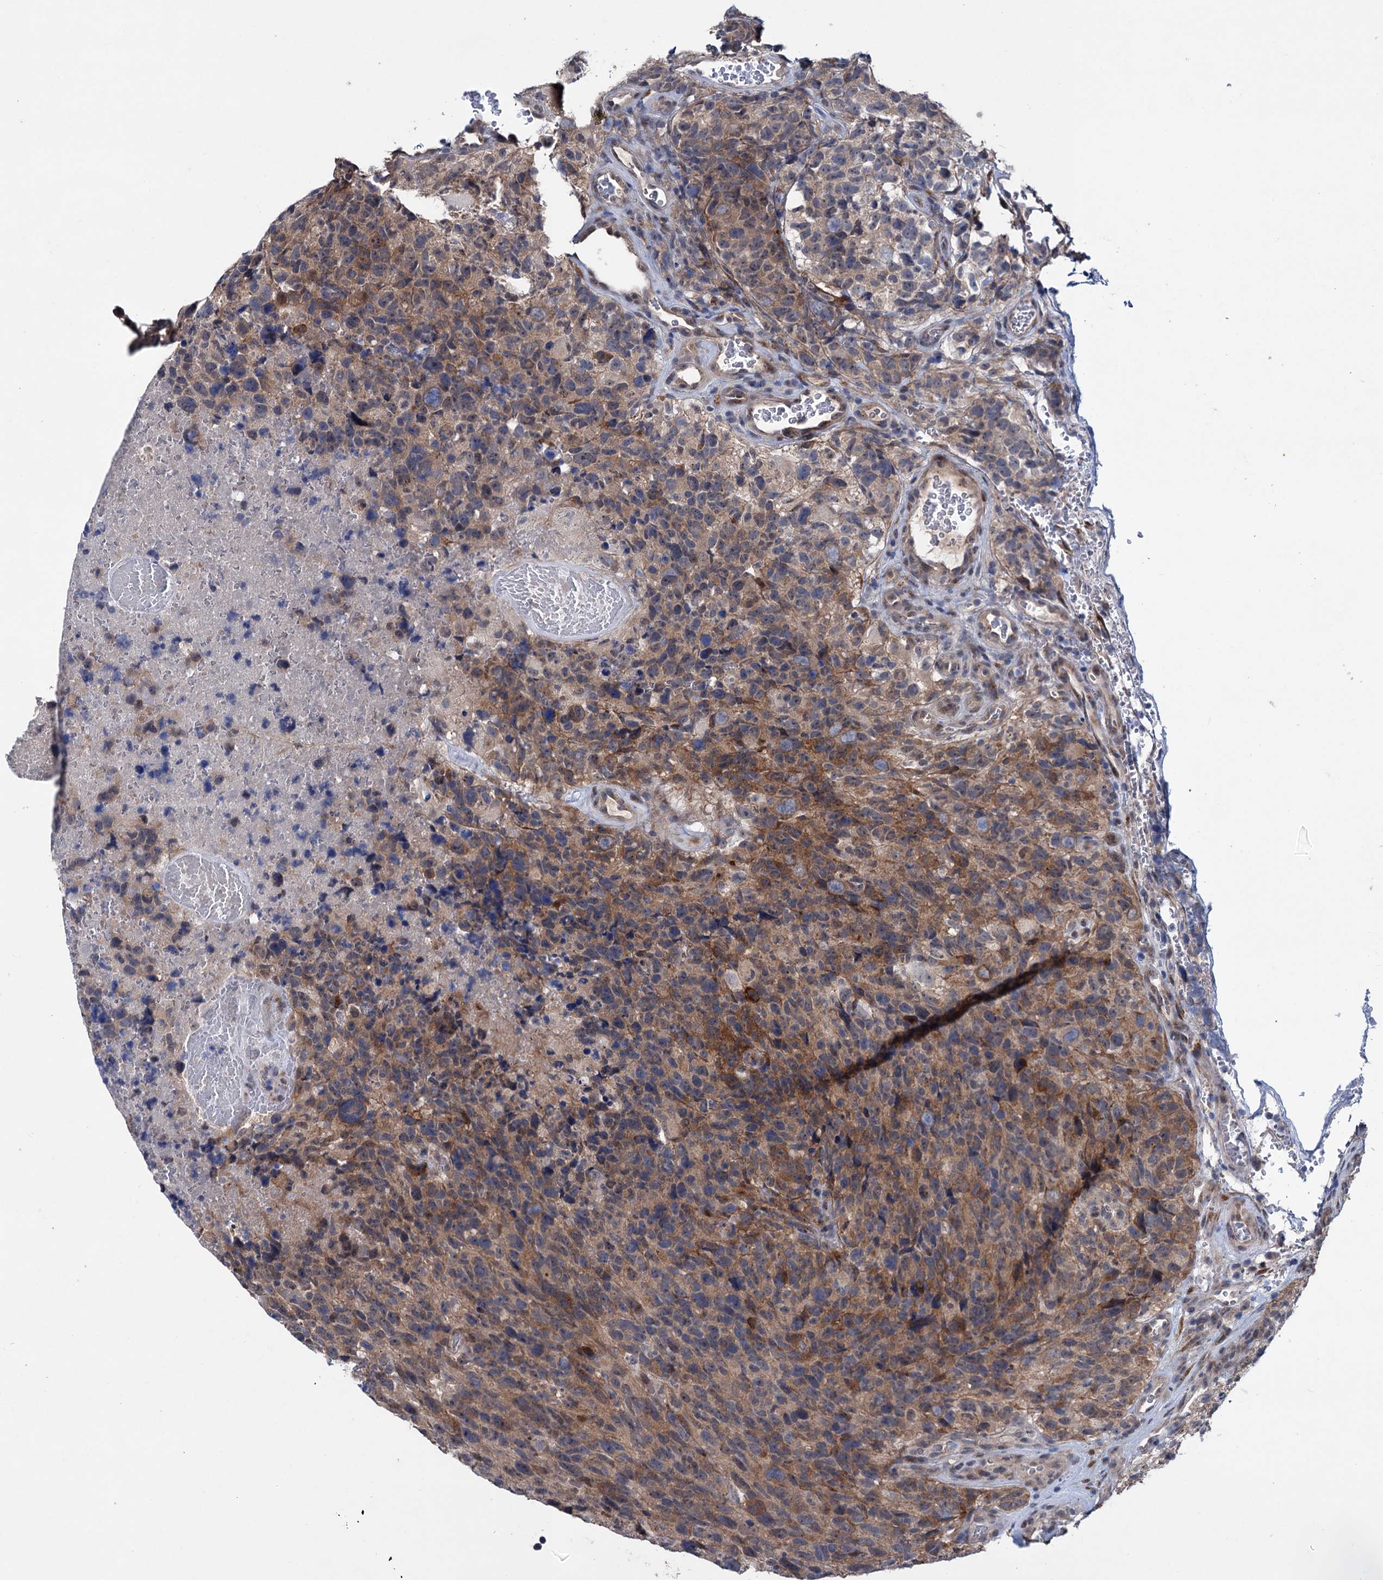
{"staining": {"intensity": "weak", "quantity": "25%-75%", "location": "cytoplasmic/membranous"}, "tissue": "glioma", "cell_type": "Tumor cells", "image_type": "cancer", "snomed": [{"axis": "morphology", "description": "Glioma, malignant, High grade"}, {"axis": "topography", "description": "Brain"}], "caption": "Immunohistochemistry staining of glioma, which exhibits low levels of weak cytoplasmic/membranous positivity in about 25%-75% of tumor cells indicating weak cytoplasmic/membranous protein positivity. The staining was performed using DAB (3,3'-diaminobenzidine) (brown) for protein detection and nuclei were counterstained in hematoxylin (blue).", "gene": "EYA4", "patient": {"sex": "male", "age": 69}}